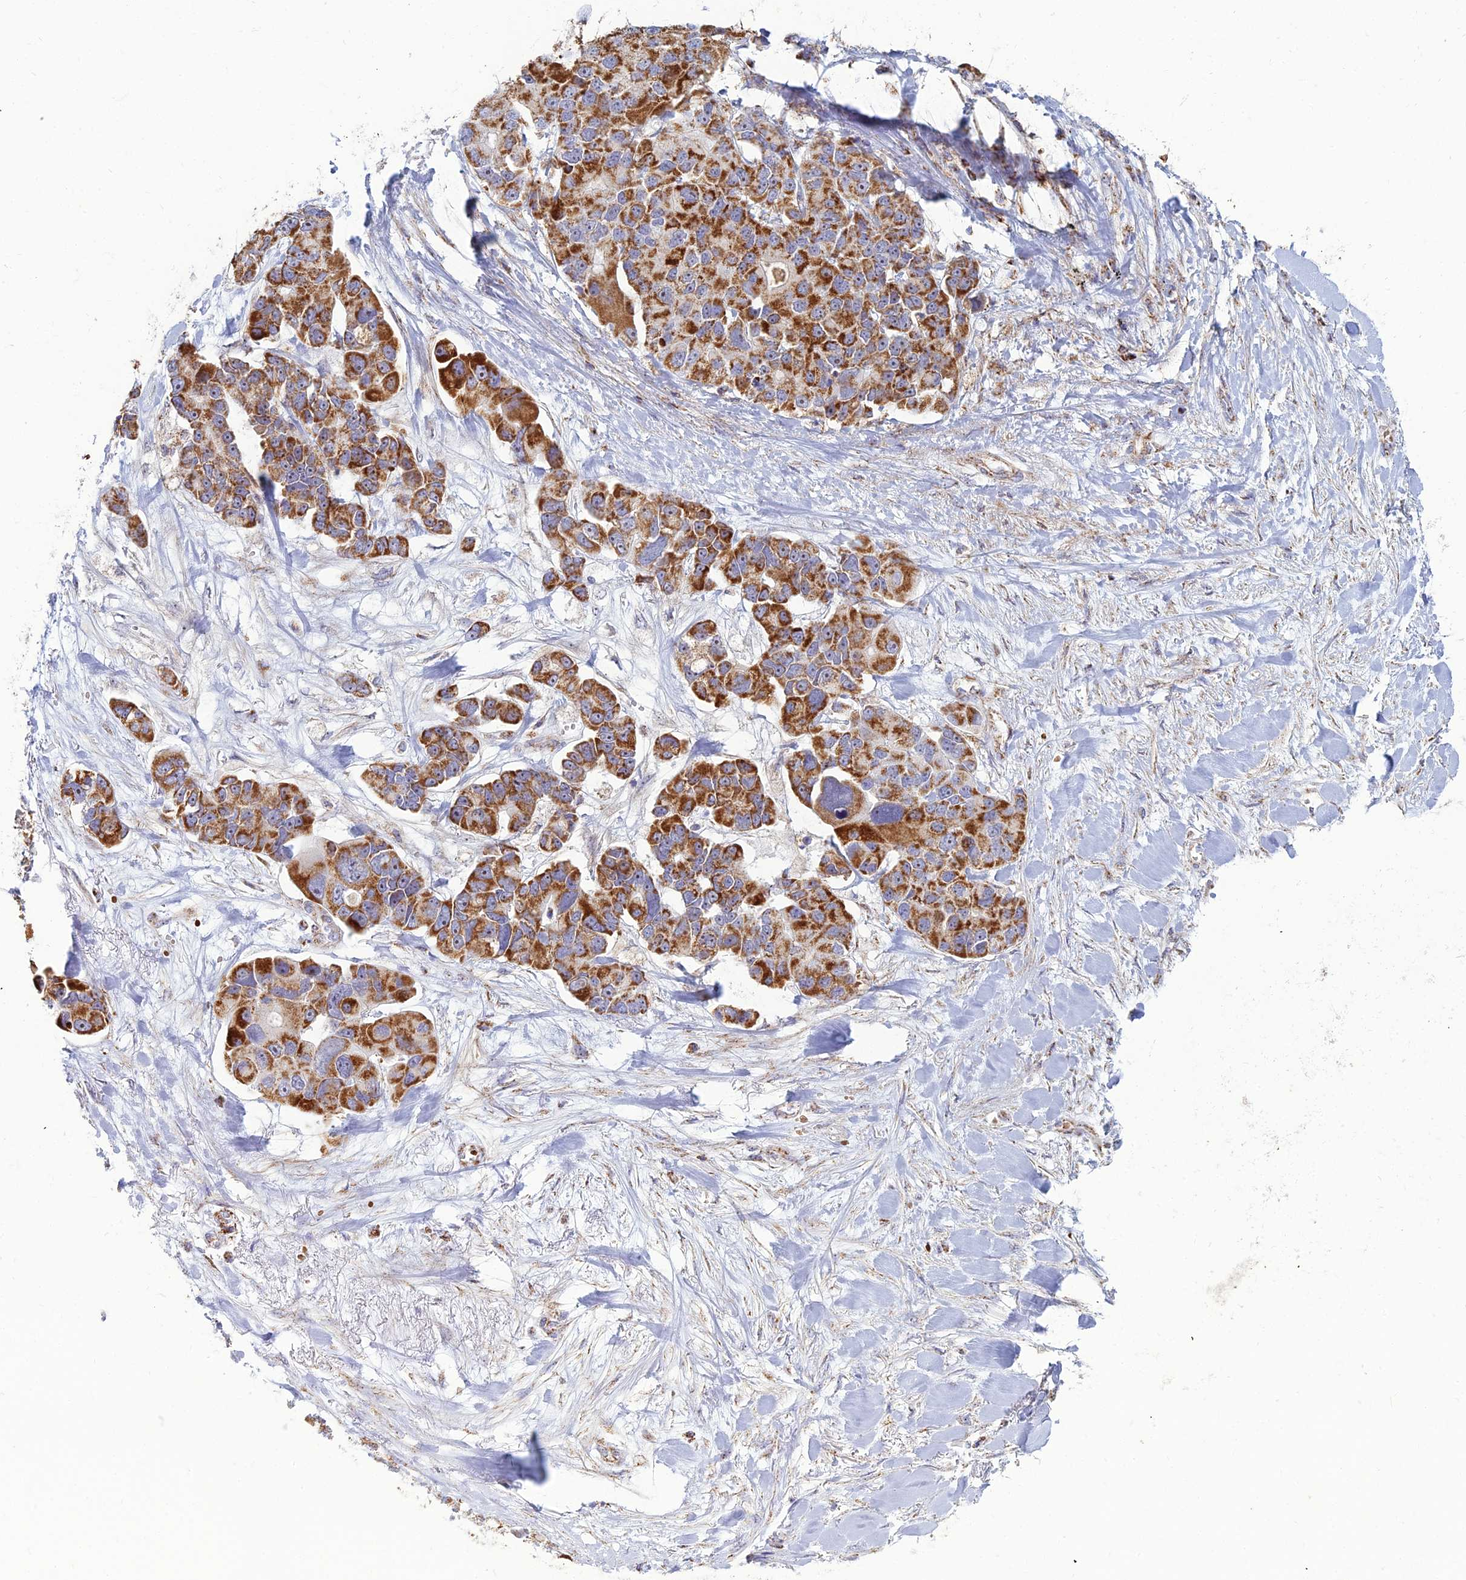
{"staining": {"intensity": "strong", "quantity": ">75%", "location": "cytoplasmic/membranous"}, "tissue": "lung cancer", "cell_type": "Tumor cells", "image_type": "cancer", "snomed": [{"axis": "morphology", "description": "Adenocarcinoma, NOS"}, {"axis": "topography", "description": "Lung"}], "caption": "This photomicrograph reveals immunohistochemistry (IHC) staining of human lung cancer (adenocarcinoma), with high strong cytoplasmic/membranous expression in approximately >75% of tumor cells.", "gene": "SLC35F4", "patient": {"sex": "female", "age": 54}}